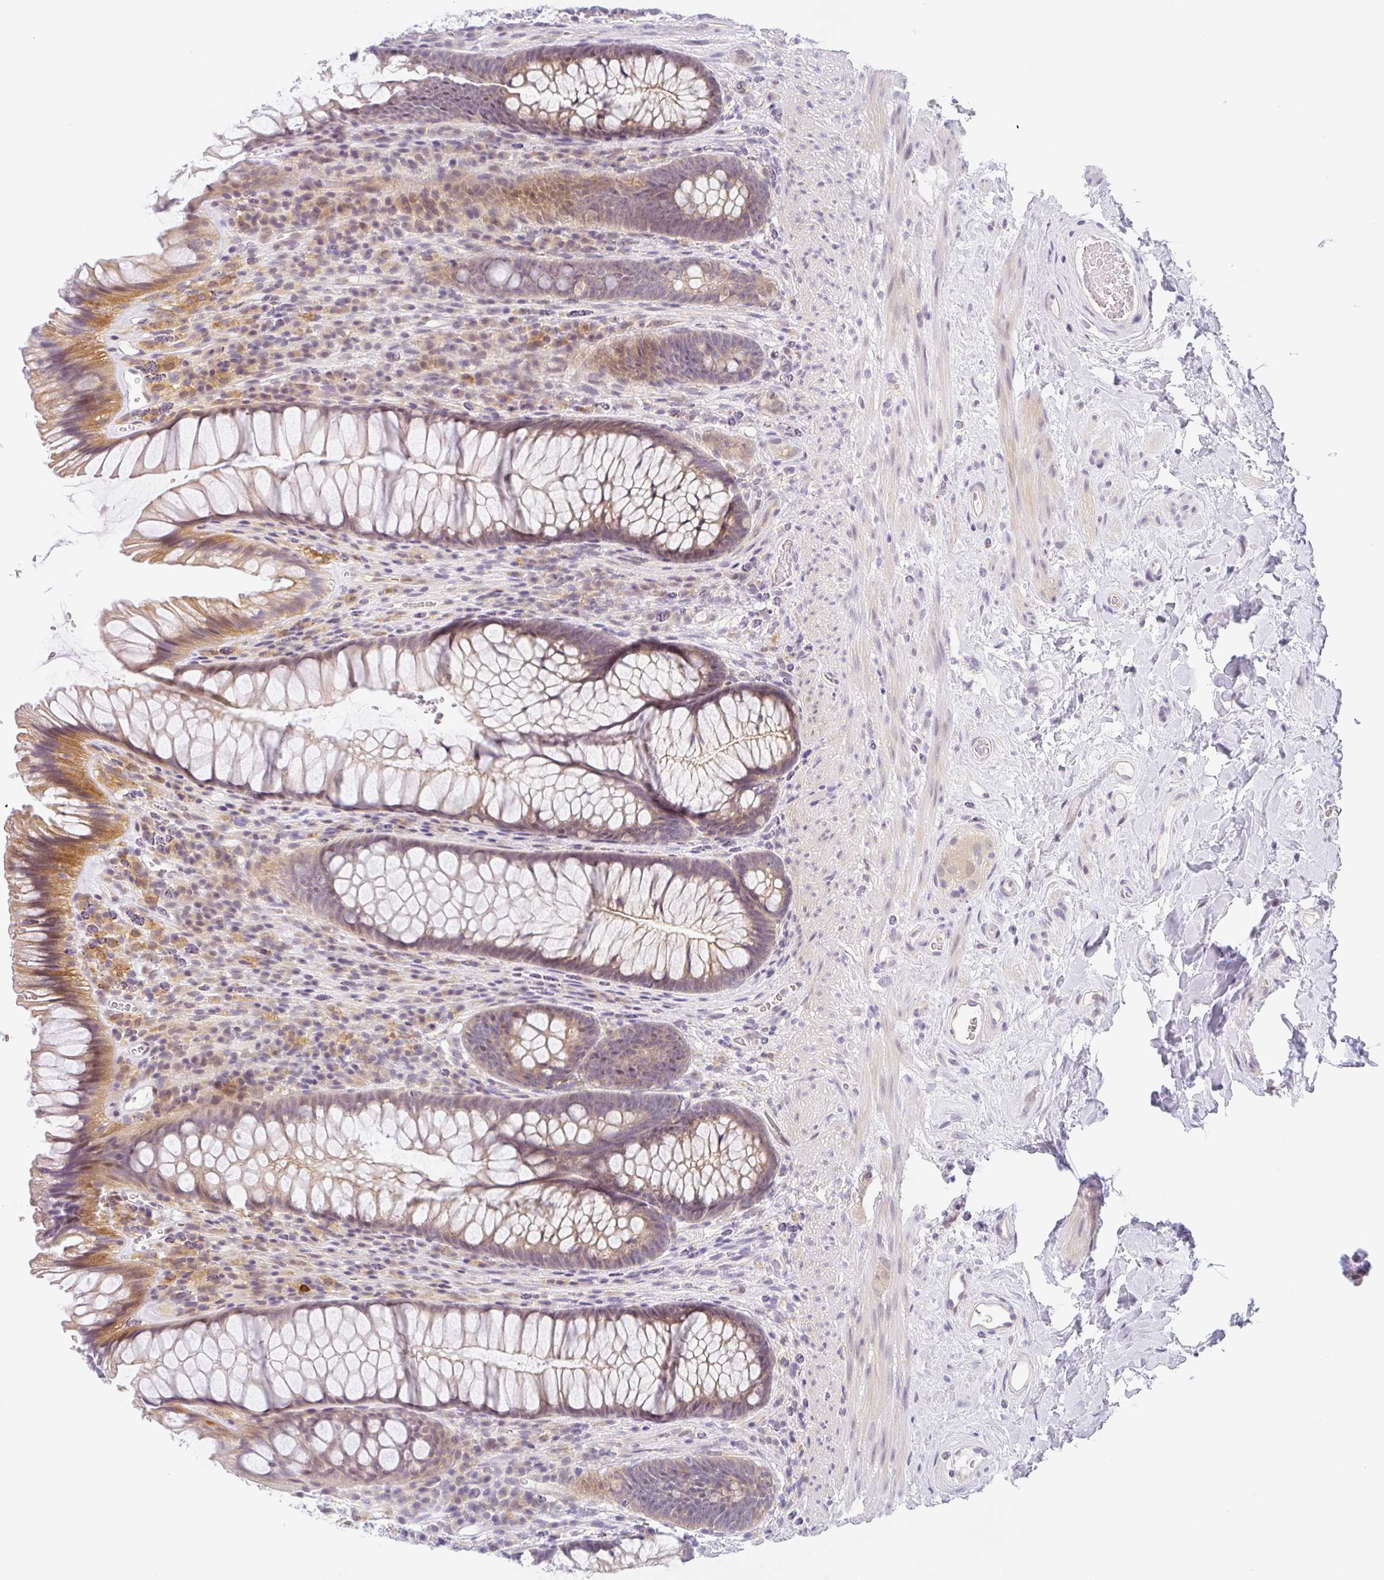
{"staining": {"intensity": "moderate", "quantity": ">75%", "location": "cytoplasmic/membranous"}, "tissue": "rectum", "cell_type": "Glandular cells", "image_type": "normal", "snomed": [{"axis": "morphology", "description": "Normal tissue, NOS"}, {"axis": "topography", "description": "Rectum"}], "caption": "Moderate cytoplasmic/membranous staining is identified in approximately >75% of glandular cells in normal rectum. Nuclei are stained in blue.", "gene": "TMEM86A", "patient": {"sex": "male", "age": 53}}